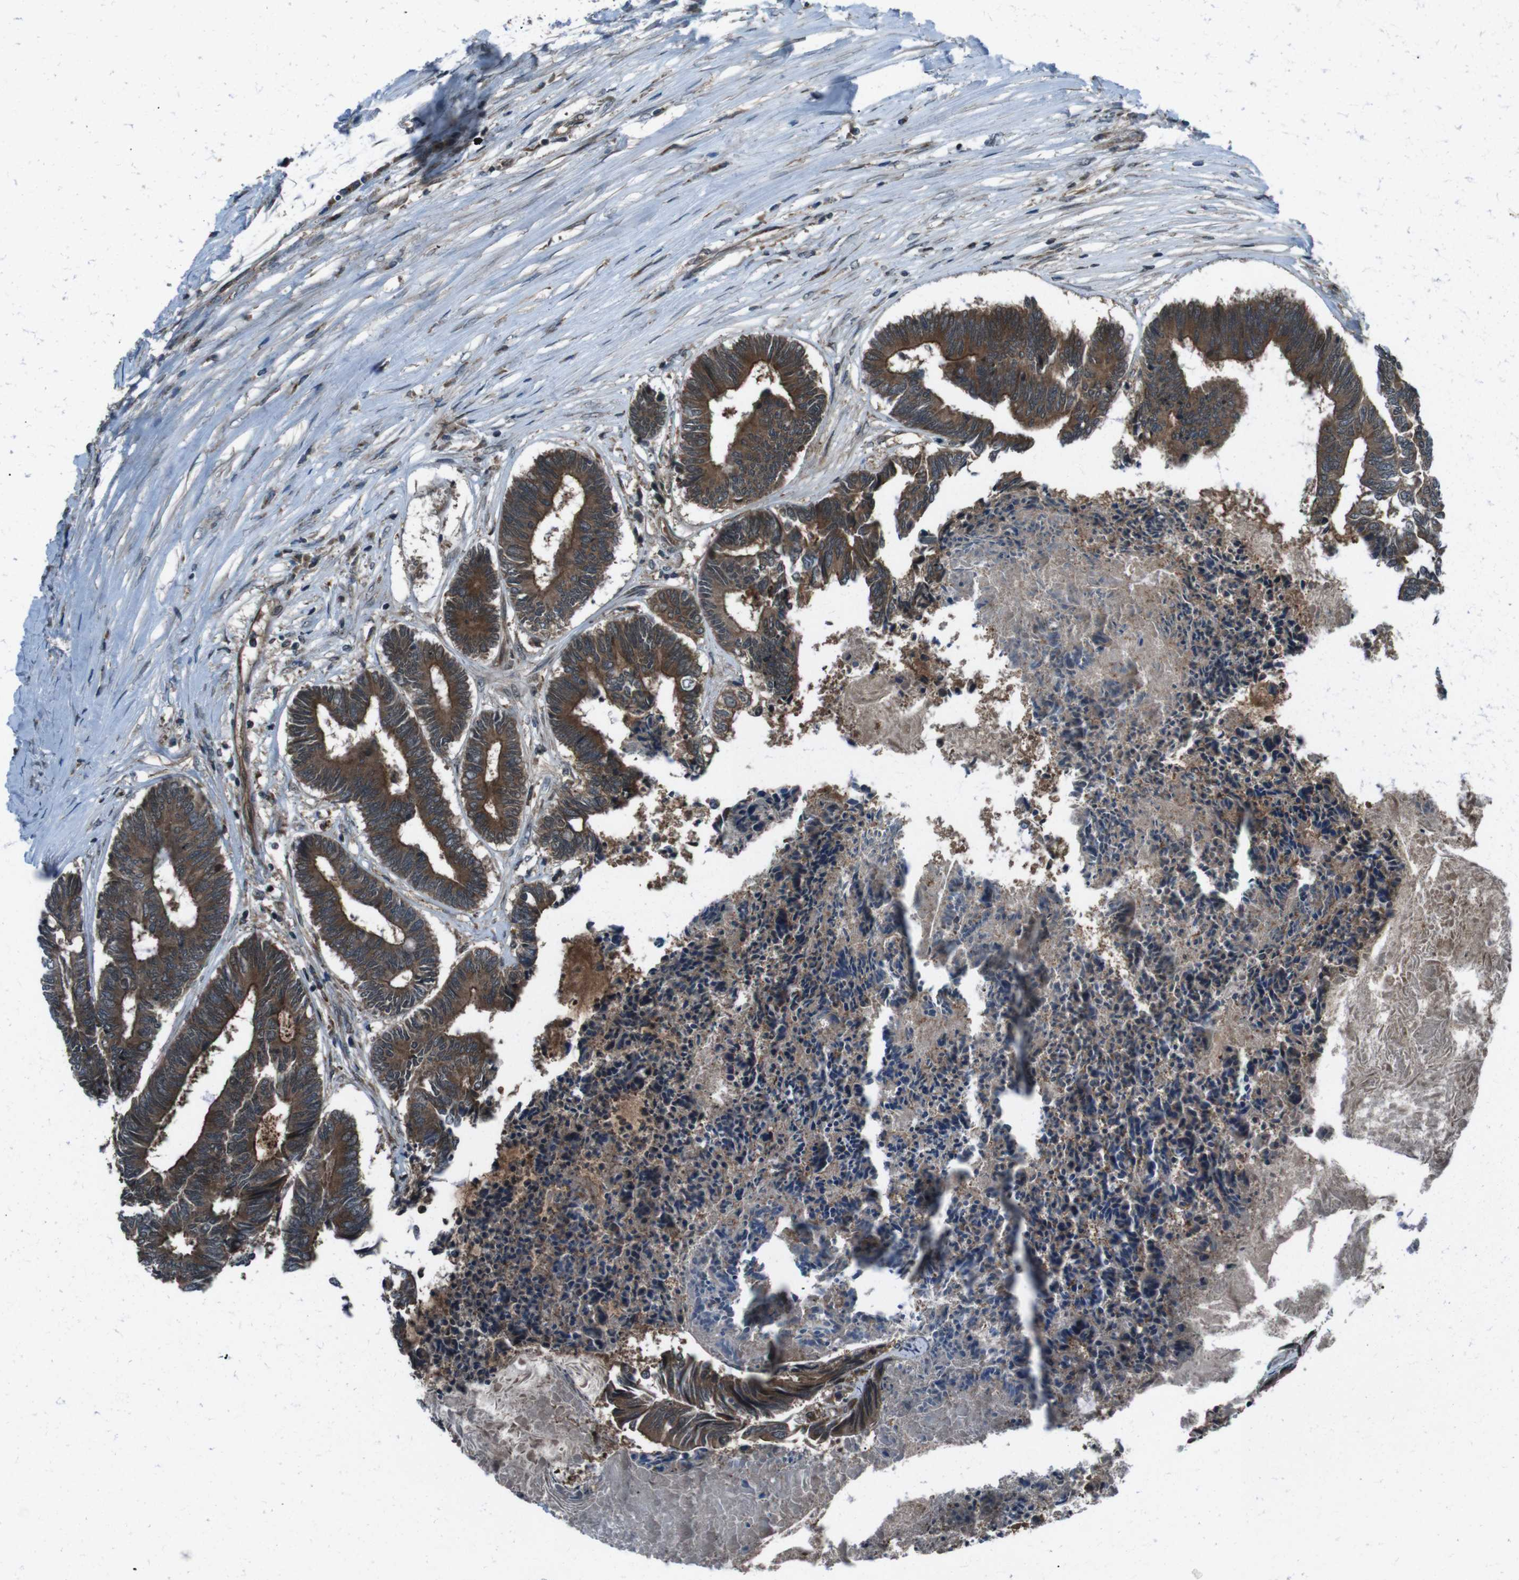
{"staining": {"intensity": "strong", "quantity": ">75%", "location": "cytoplasmic/membranous"}, "tissue": "colorectal cancer", "cell_type": "Tumor cells", "image_type": "cancer", "snomed": [{"axis": "morphology", "description": "Adenocarcinoma, NOS"}, {"axis": "topography", "description": "Rectum"}], "caption": "A micrograph showing strong cytoplasmic/membranous positivity in approximately >75% of tumor cells in colorectal cancer (adenocarcinoma), as visualized by brown immunohistochemical staining.", "gene": "SLC27A4", "patient": {"sex": "male", "age": 63}}